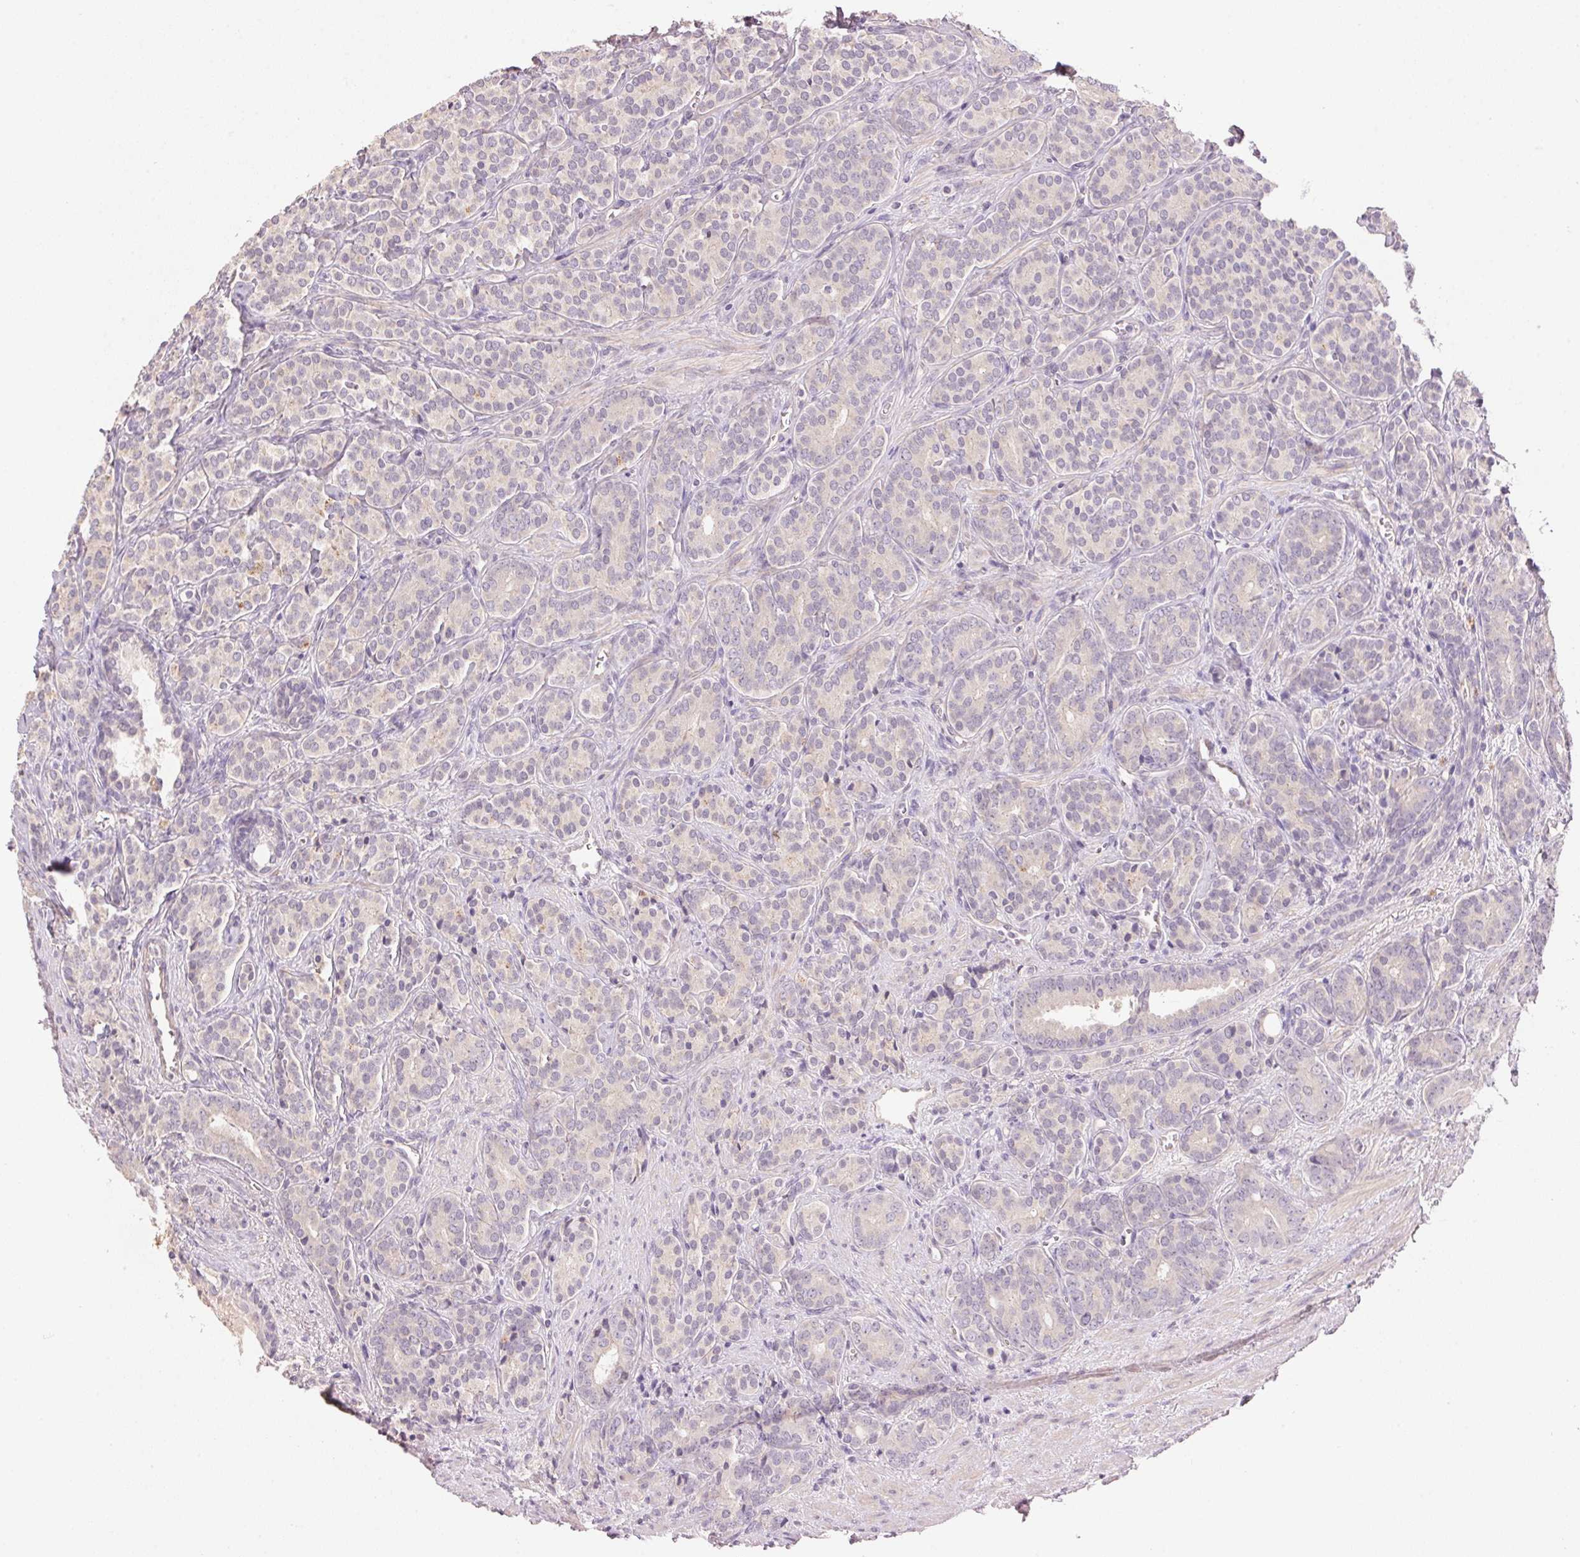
{"staining": {"intensity": "negative", "quantity": "none", "location": "none"}, "tissue": "prostate cancer", "cell_type": "Tumor cells", "image_type": "cancer", "snomed": [{"axis": "morphology", "description": "Adenocarcinoma, High grade"}, {"axis": "topography", "description": "Prostate"}], "caption": "Immunohistochemical staining of prostate high-grade adenocarcinoma exhibits no significant positivity in tumor cells.", "gene": "LYZL6", "patient": {"sex": "male", "age": 84}}